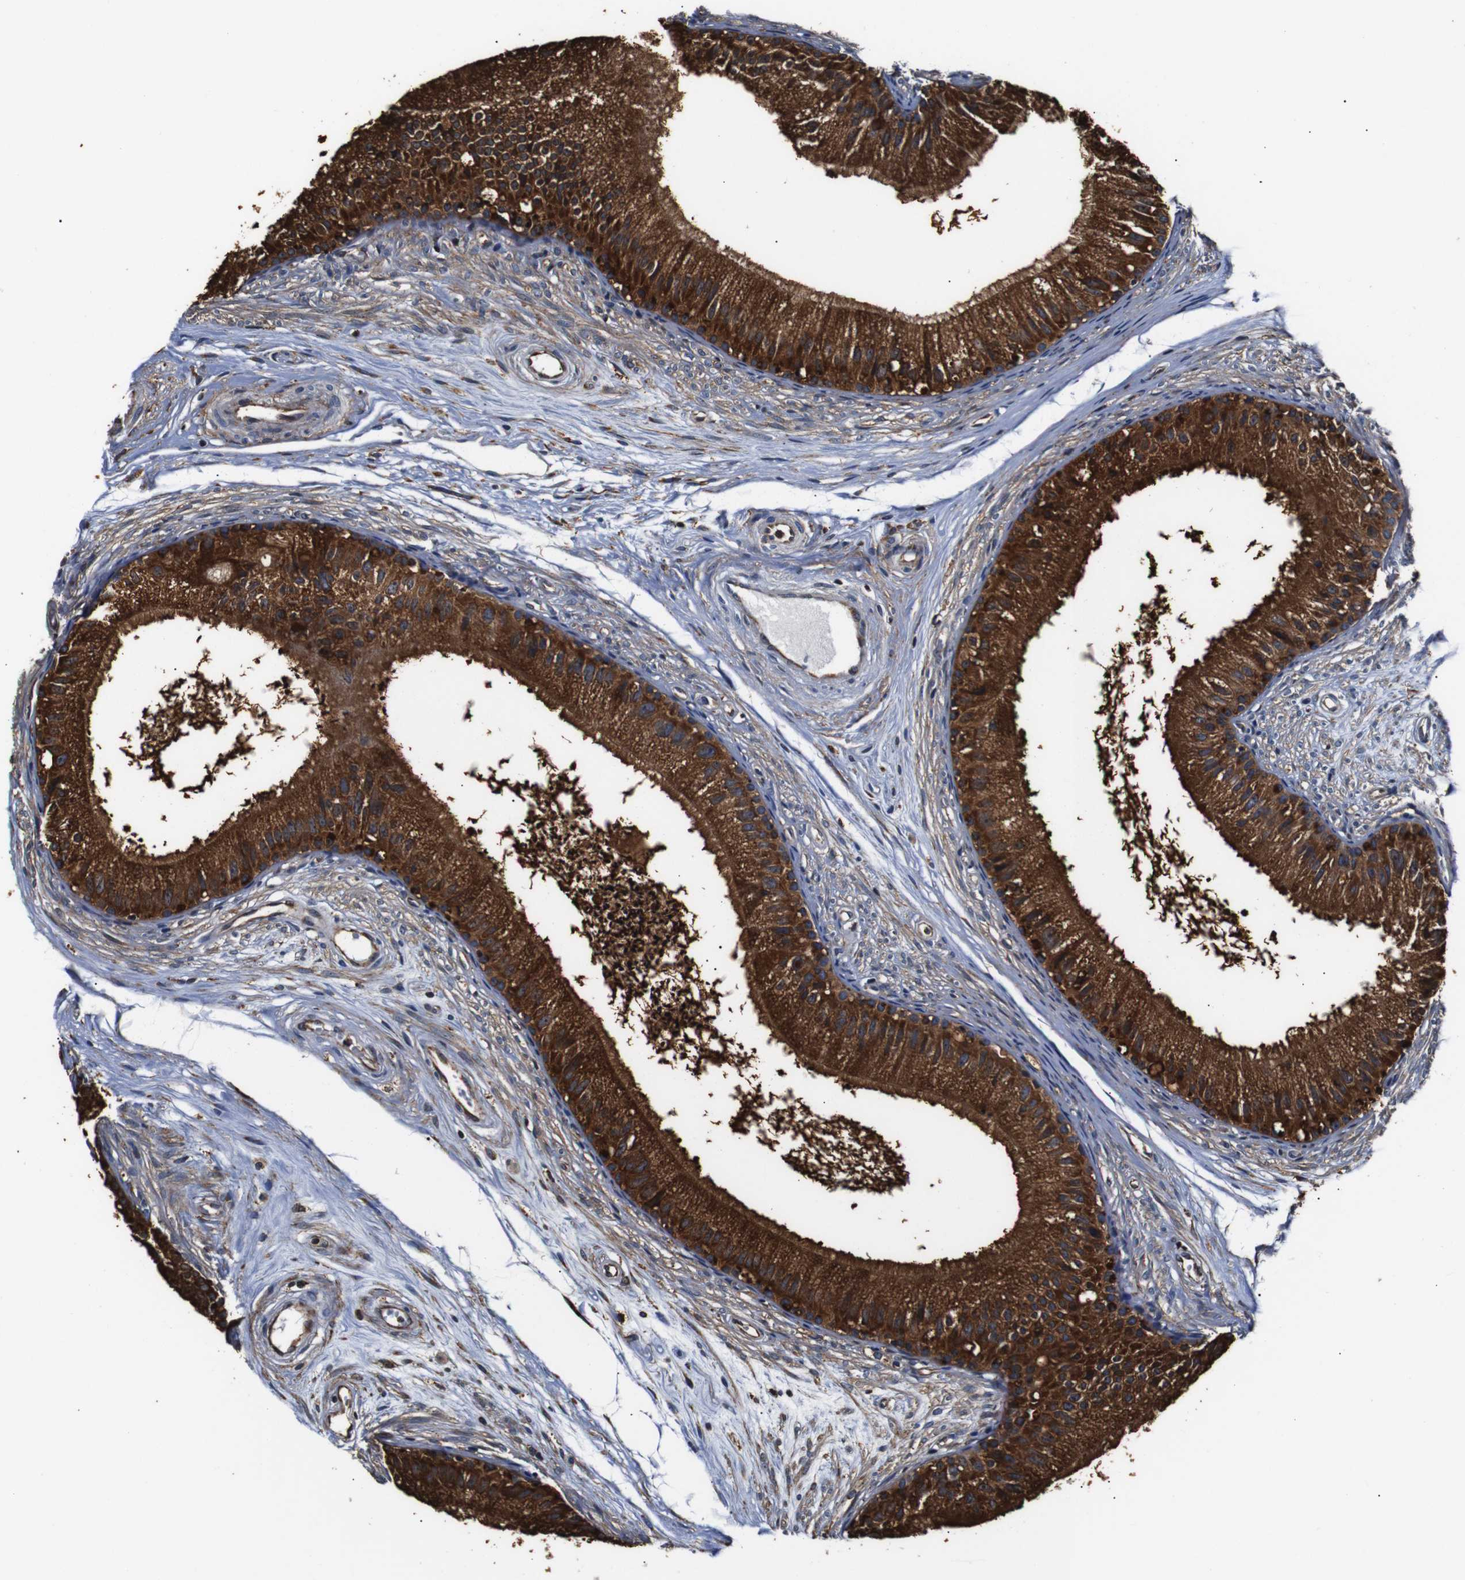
{"staining": {"intensity": "strong", "quantity": ">75%", "location": "cytoplasmic/membranous"}, "tissue": "epididymis", "cell_type": "Glandular cells", "image_type": "normal", "snomed": [{"axis": "morphology", "description": "Normal tissue, NOS"}, {"axis": "topography", "description": "Epididymis"}], "caption": "Epididymis was stained to show a protein in brown. There is high levels of strong cytoplasmic/membranous expression in about >75% of glandular cells. (DAB (3,3'-diaminobenzidine) IHC, brown staining for protein, blue staining for nuclei).", "gene": "HHIP", "patient": {"sex": "male", "age": 56}}